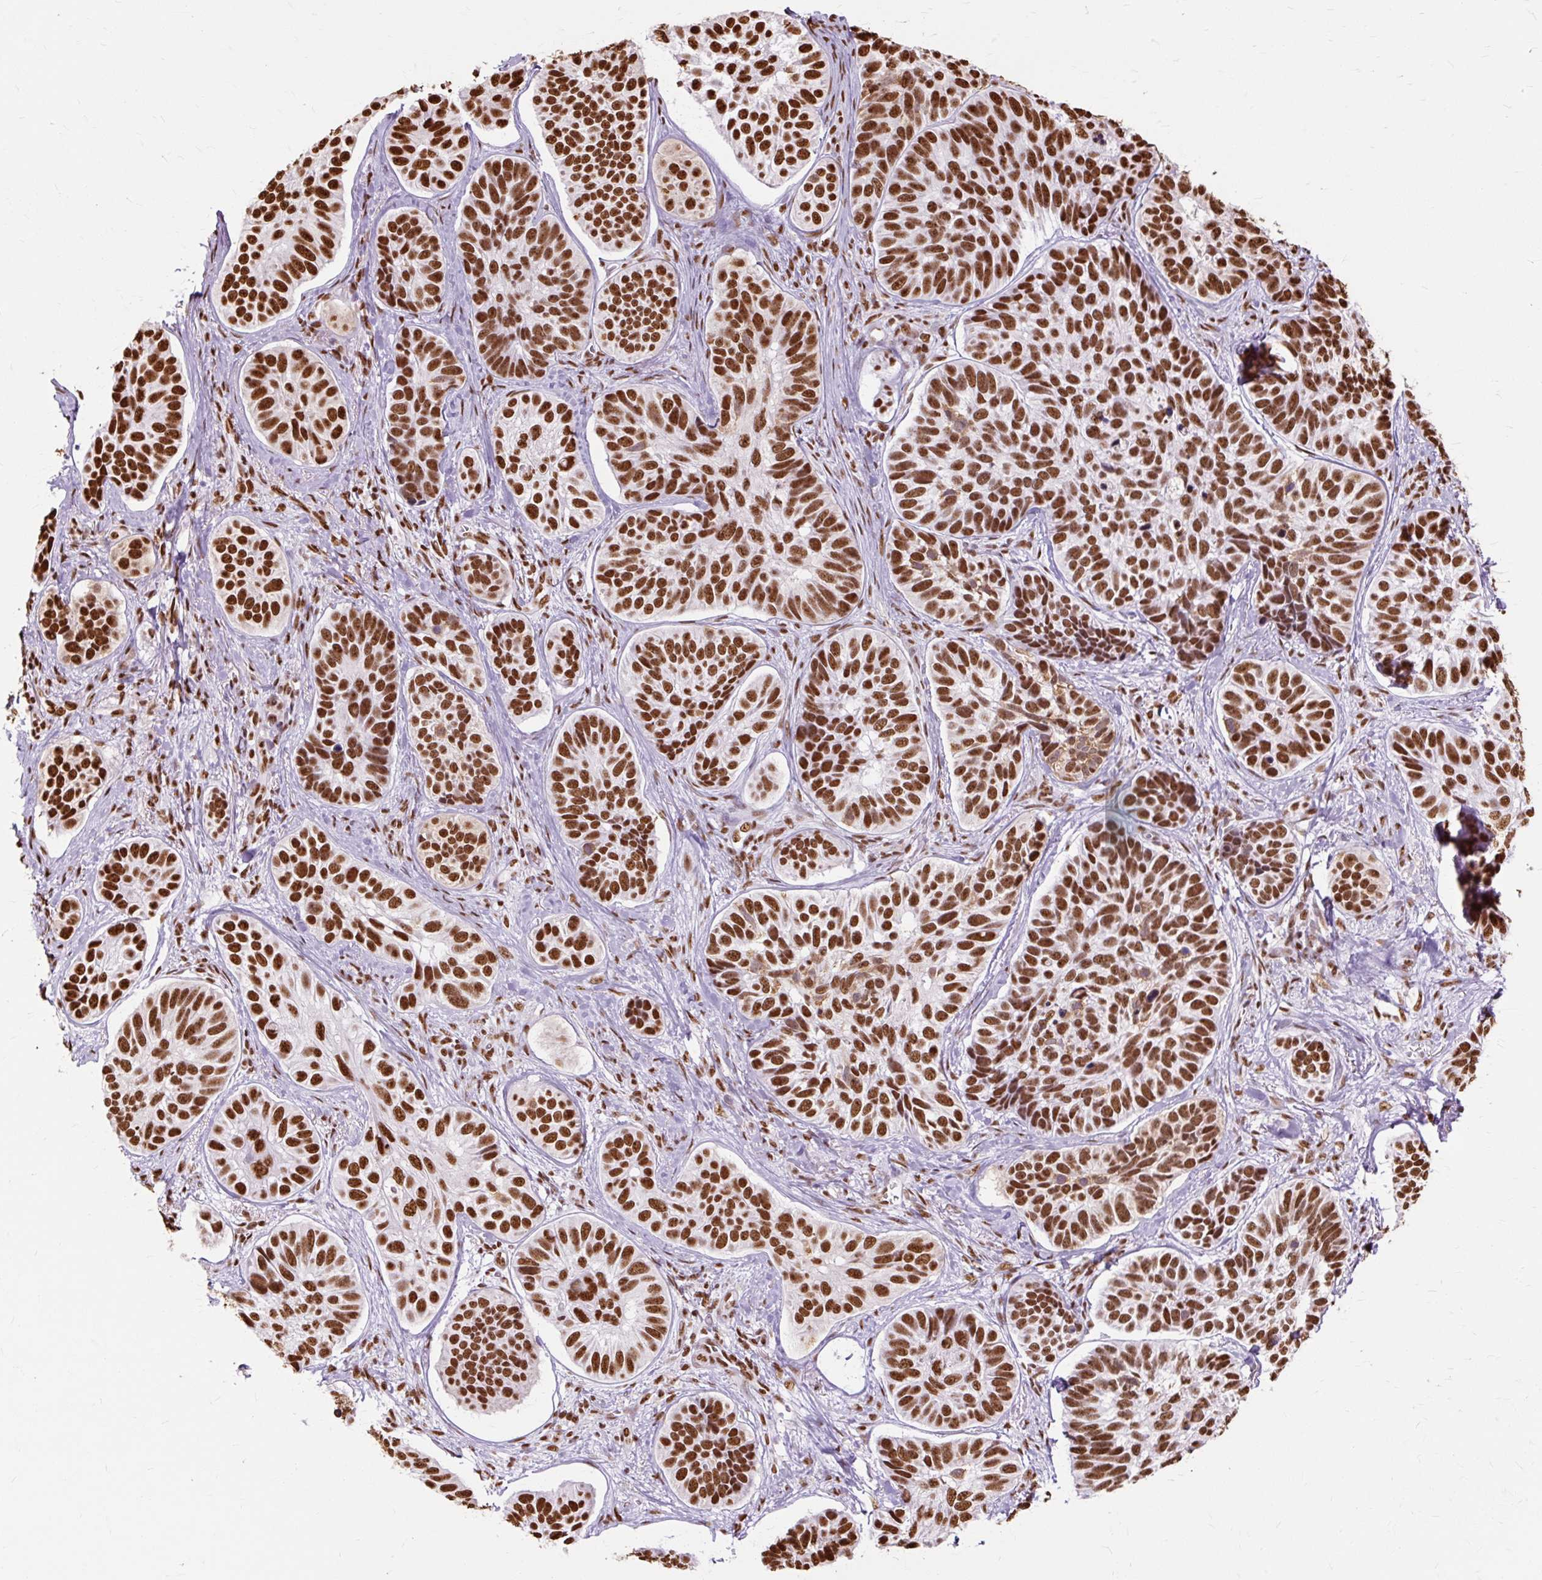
{"staining": {"intensity": "strong", "quantity": ">75%", "location": "nuclear"}, "tissue": "skin cancer", "cell_type": "Tumor cells", "image_type": "cancer", "snomed": [{"axis": "morphology", "description": "Basal cell carcinoma"}, {"axis": "topography", "description": "Skin"}], "caption": "Protein staining by immunohistochemistry (IHC) exhibits strong nuclear expression in about >75% of tumor cells in skin cancer (basal cell carcinoma).", "gene": "XRCC6", "patient": {"sex": "male", "age": 62}}